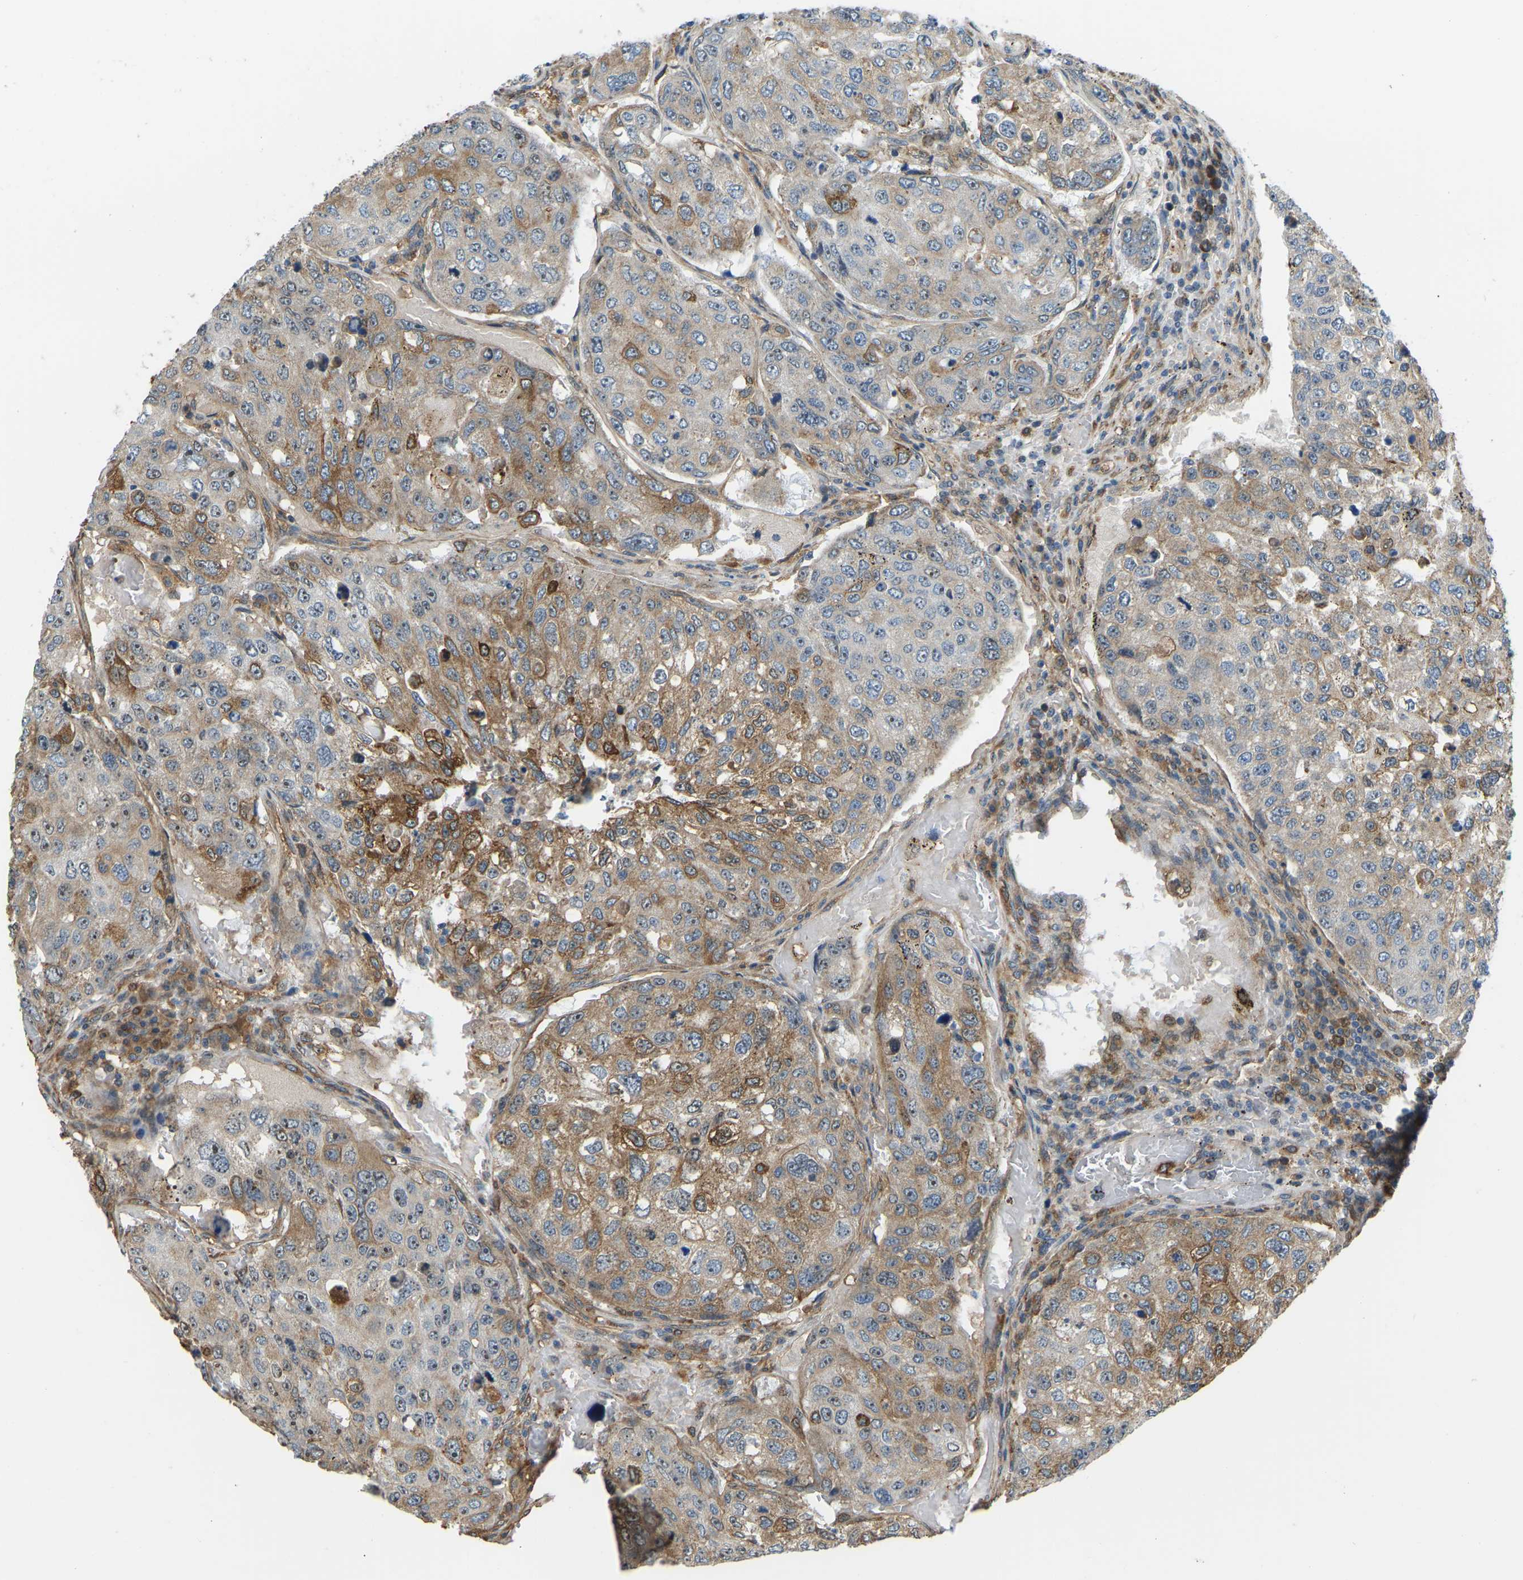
{"staining": {"intensity": "moderate", "quantity": ">75%", "location": "cytoplasmic/membranous,nuclear"}, "tissue": "urothelial cancer", "cell_type": "Tumor cells", "image_type": "cancer", "snomed": [{"axis": "morphology", "description": "Urothelial carcinoma, High grade"}, {"axis": "topography", "description": "Lymph node"}, {"axis": "topography", "description": "Urinary bladder"}], "caption": "Immunohistochemistry micrograph of high-grade urothelial carcinoma stained for a protein (brown), which displays medium levels of moderate cytoplasmic/membranous and nuclear expression in about >75% of tumor cells.", "gene": "OS9", "patient": {"sex": "male", "age": 51}}